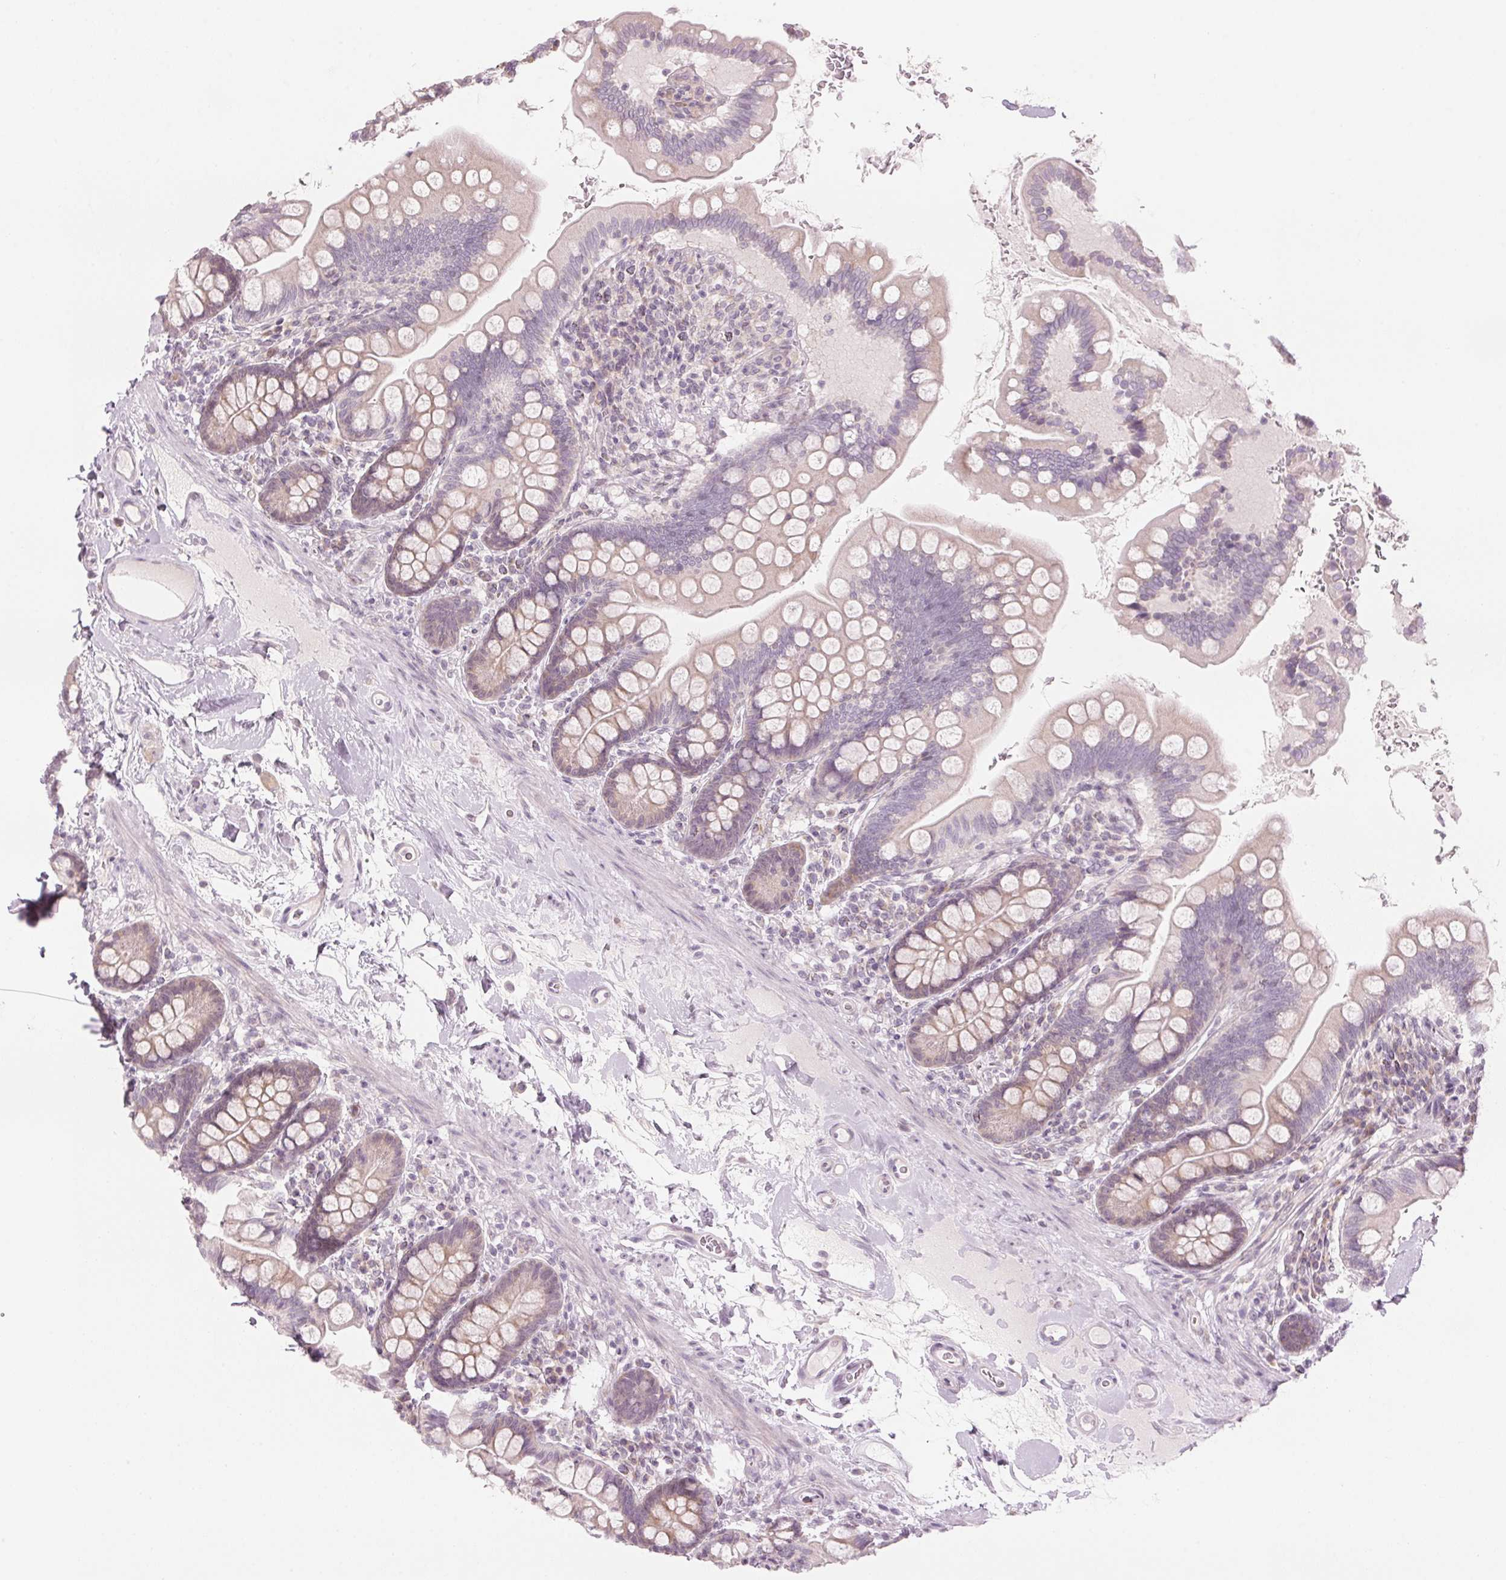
{"staining": {"intensity": "weak", "quantity": "25%-75%", "location": "cytoplasmic/membranous"}, "tissue": "small intestine", "cell_type": "Glandular cells", "image_type": "normal", "snomed": [{"axis": "morphology", "description": "Normal tissue, NOS"}, {"axis": "topography", "description": "Small intestine"}], "caption": "Small intestine stained with a brown dye reveals weak cytoplasmic/membranous positive staining in about 25%-75% of glandular cells.", "gene": "GNMT", "patient": {"sex": "female", "age": 56}}